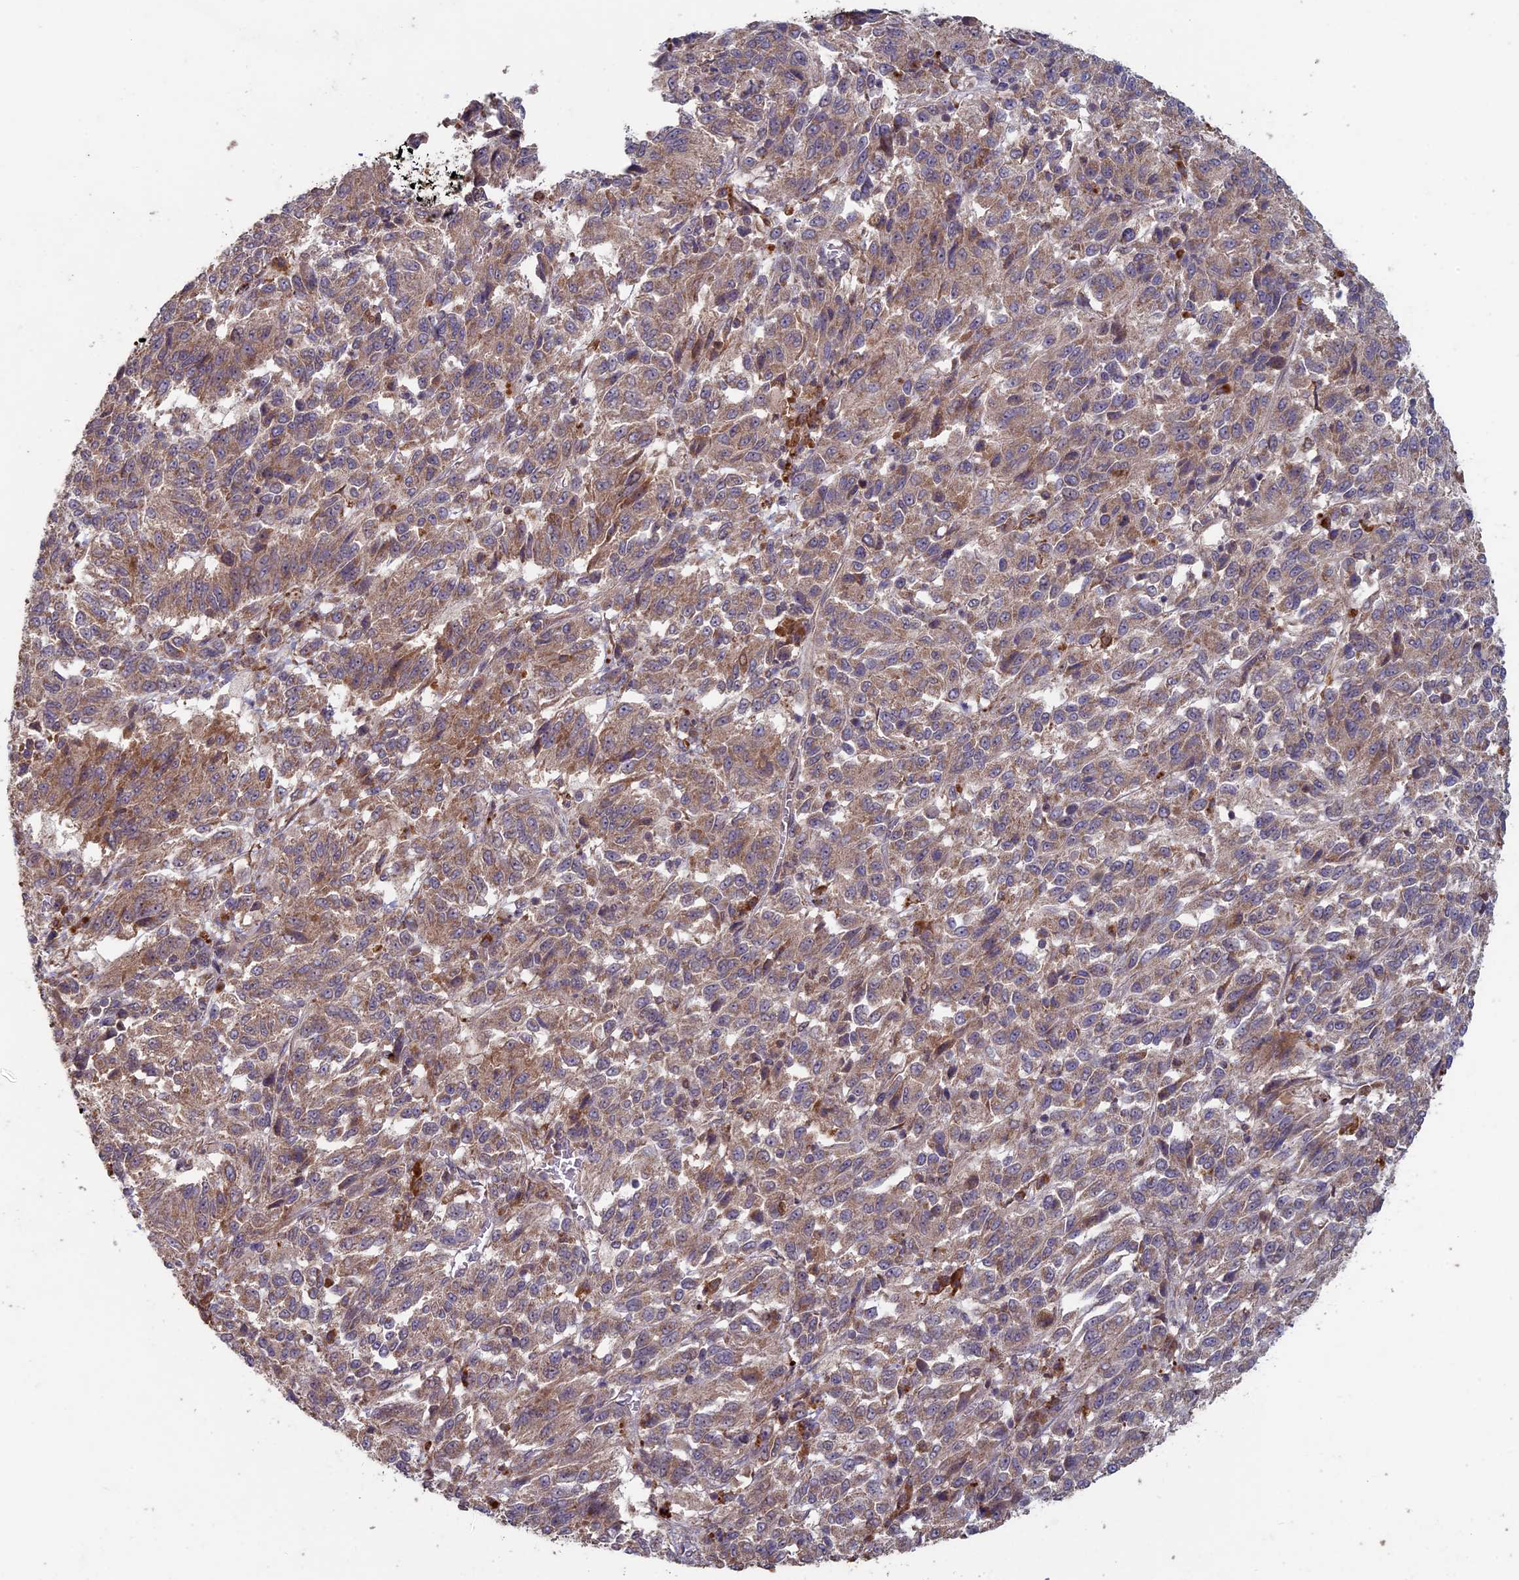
{"staining": {"intensity": "moderate", "quantity": ">75%", "location": "cytoplasmic/membranous"}, "tissue": "melanoma", "cell_type": "Tumor cells", "image_type": "cancer", "snomed": [{"axis": "morphology", "description": "Malignant melanoma, Metastatic site"}, {"axis": "topography", "description": "Lung"}], "caption": "Immunohistochemistry (IHC) staining of melanoma, which shows medium levels of moderate cytoplasmic/membranous expression in about >75% of tumor cells indicating moderate cytoplasmic/membranous protein expression. The staining was performed using DAB (3,3'-diaminobenzidine) (brown) for protein detection and nuclei were counterstained in hematoxylin (blue).", "gene": "RCCD1", "patient": {"sex": "male", "age": 64}}